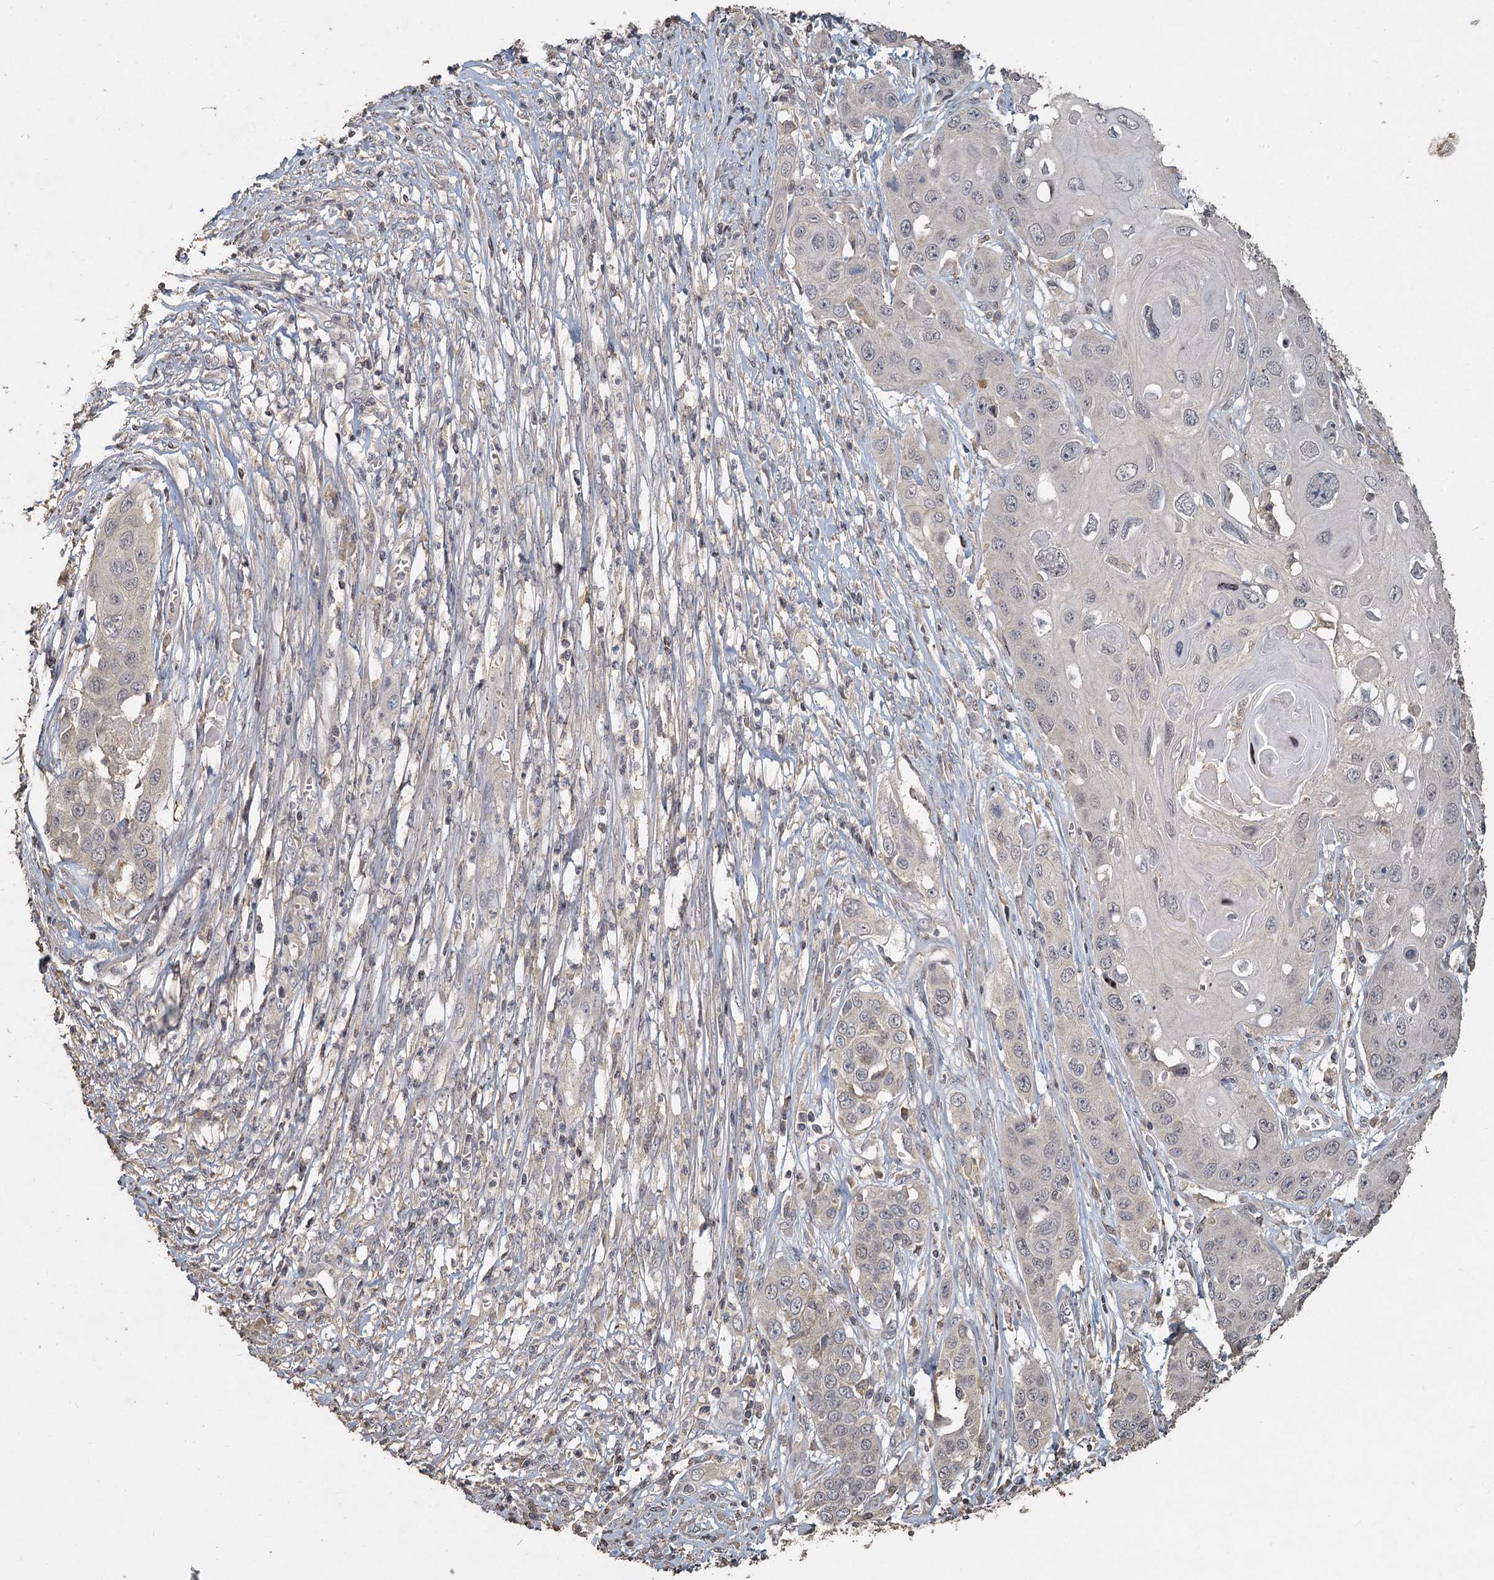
{"staining": {"intensity": "negative", "quantity": "none", "location": "none"}, "tissue": "skin cancer", "cell_type": "Tumor cells", "image_type": "cancer", "snomed": [{"axis": "morphology", "description": "Squamous cell carcinoma, NOS"}, {"axis": "topography", "description": "Skin"}], "caption": "The photomicrograph demonstrates no staining of tumor cells in skin squamous cell carcinoma.", "gene": "CCDC61", "patient": {"sex": "male", "age": 55}}